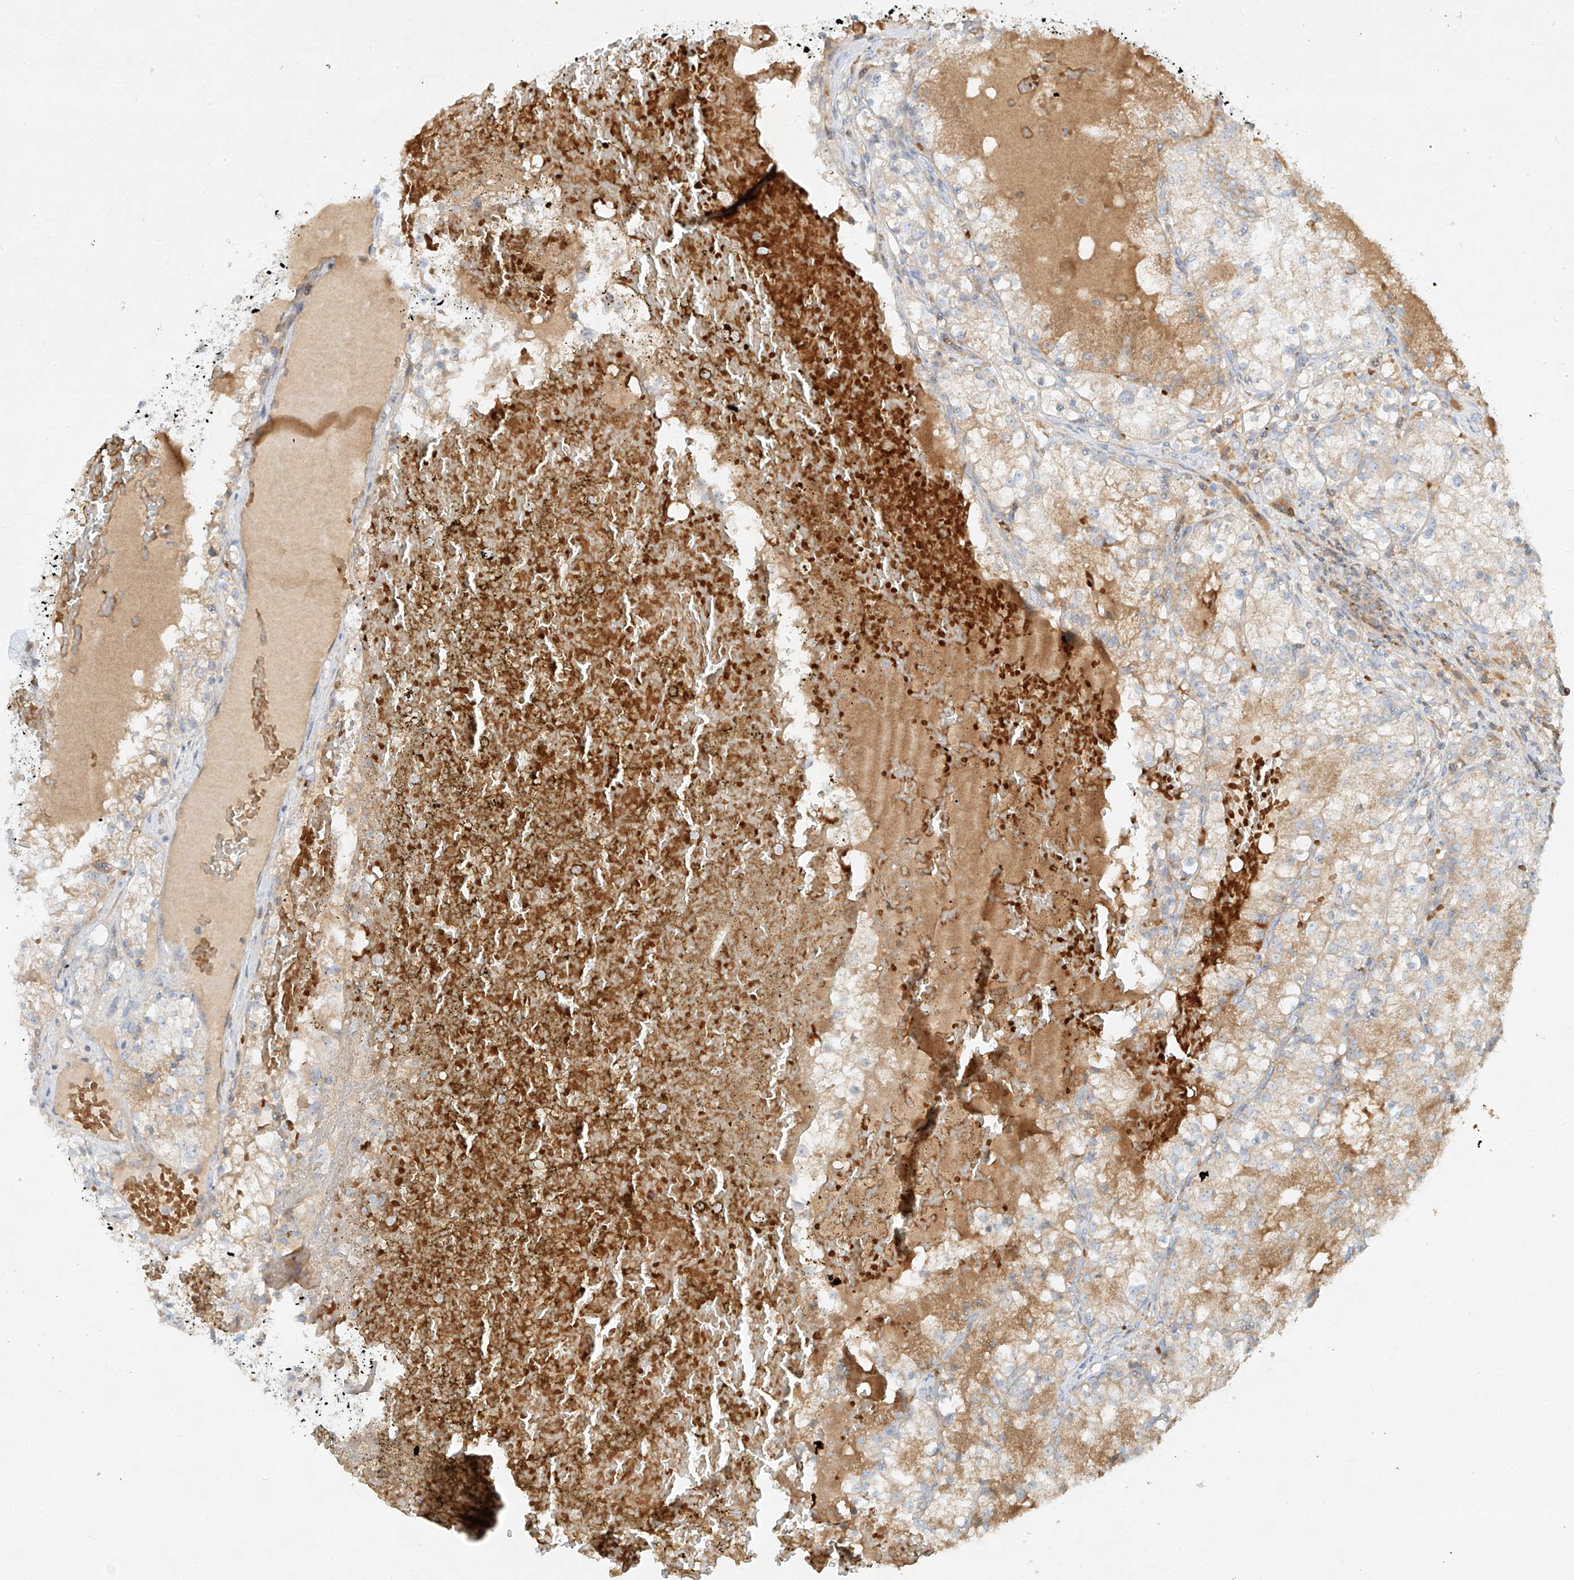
{"staining": {"intensity": "weak", "quantity": "25%-75%", "location": "cytoplasmic/membranous"}, "tissue": "renal cancer", "cell_type": "Tumor cells", "image_type": "cancer", "snomed": [{"axis": "morphology", "description": "Normal tissue, NOS"}, {"axis": "morphology", "description": "Adenocarcinoma, NOS"}, {"axis": "topography", "description": "Kidney"}], "caption": "High-power microscopy captured an IHC photomicrograph of renal cancer, revealing weak cytoplasmic/membranous expression in about 25%-75% of tumor cells. Nuclei are stained in blue.", "gene": "KPNA7", "patient": {"sex": "male", "age": 68}}